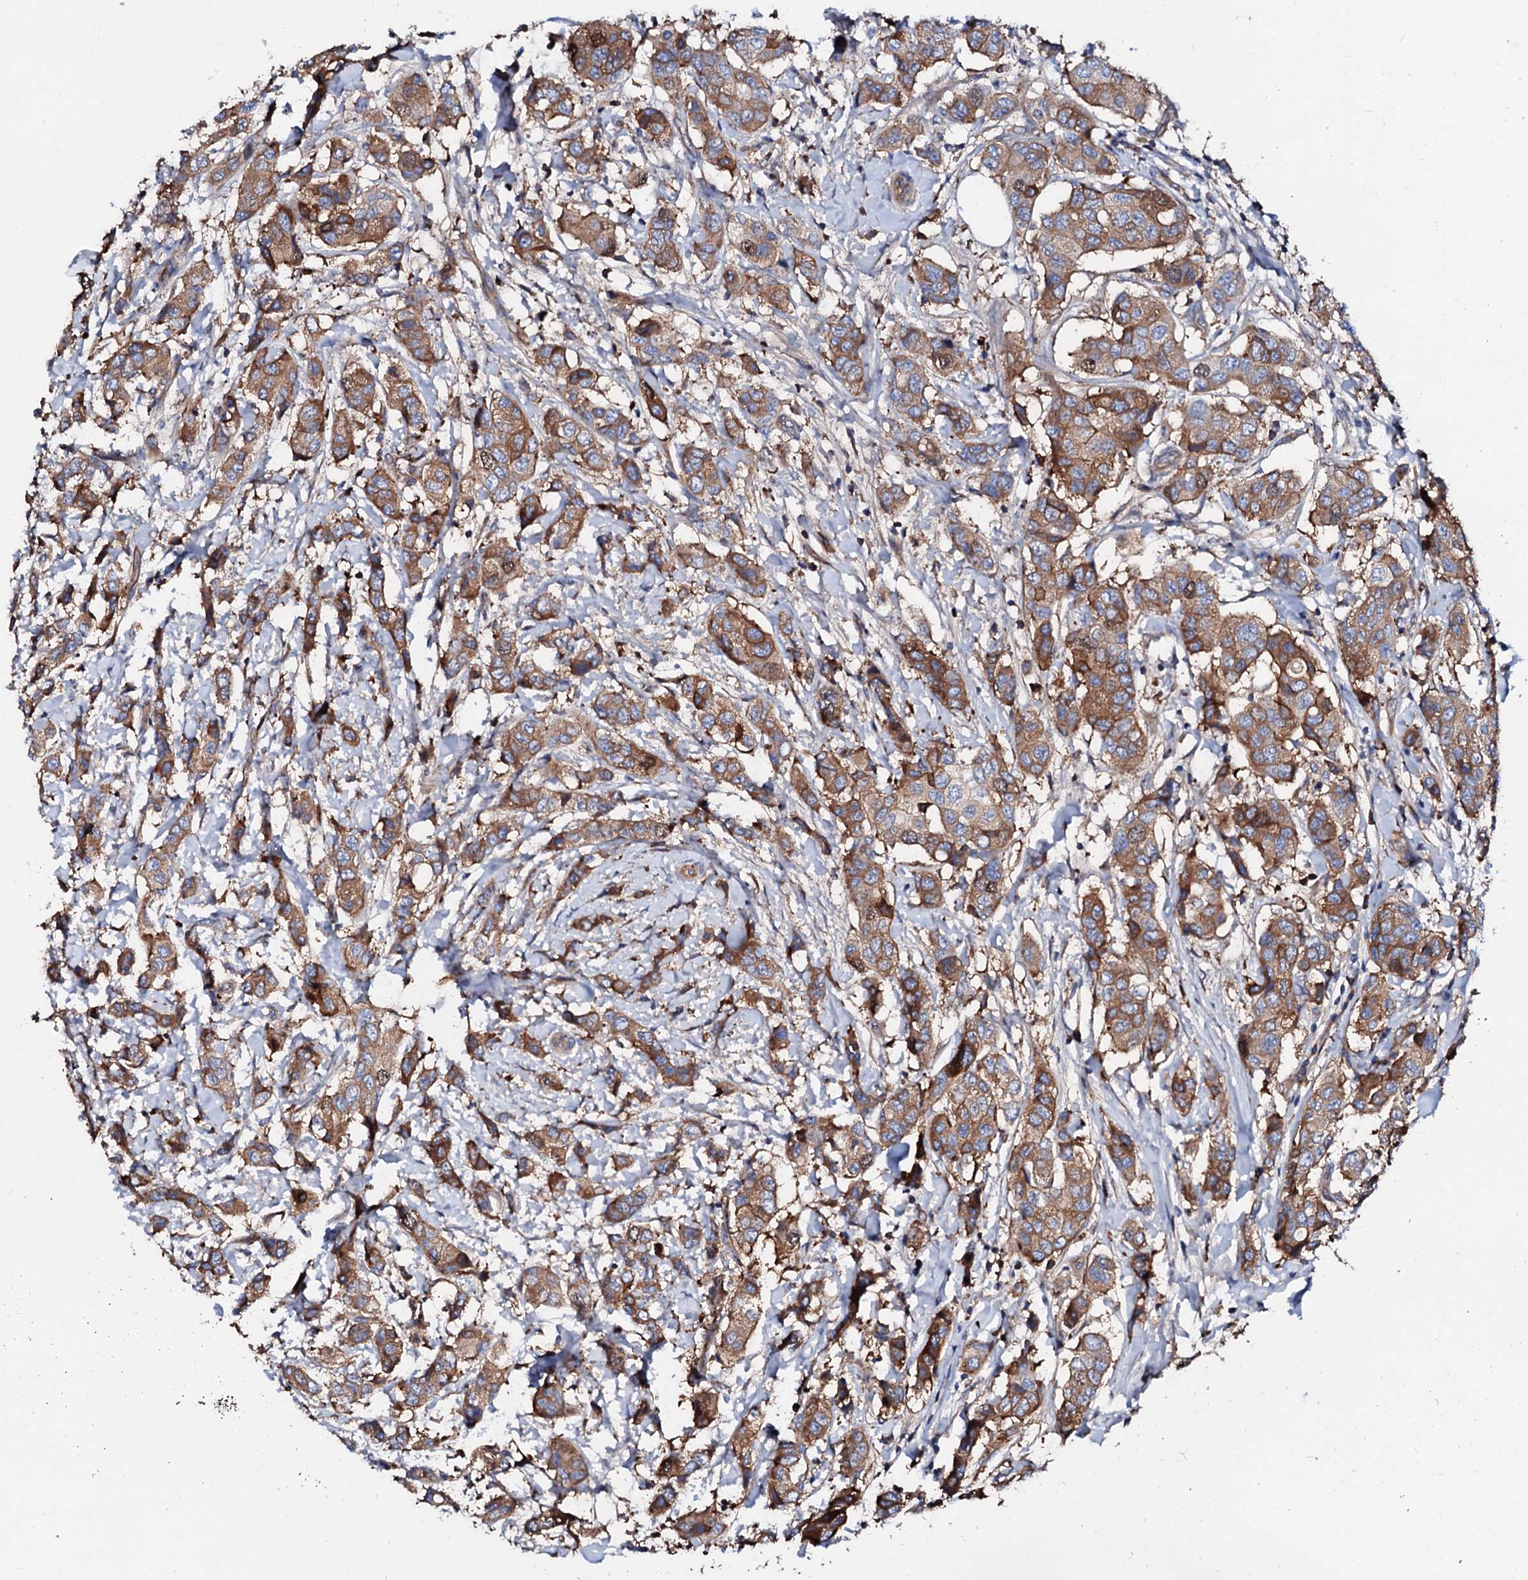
{"staining": {"intensity": "moderate", "quantity": ">75%", "location": "cytoplasmic/membranous"}, "tissue": "breast cancer", "cell_type": "Tumor cells", "image_type": "cancer", "snomed": [{"axis": "morphology", "description": "Lobular carcinoma"}, {"axis": "topography", "description": "Breast"}], "caption": "Immunohistochemistry (IHC) (DAB (3,3'-diaminobenzidine)) staining of breast cancer (lobular carcinoma) reveals moderate cytoplasmic/membranous protein expression in approximately >75% of tumor cells.", "gene": "CSKMT", "patient": {"sex": "female", "age": 51}}